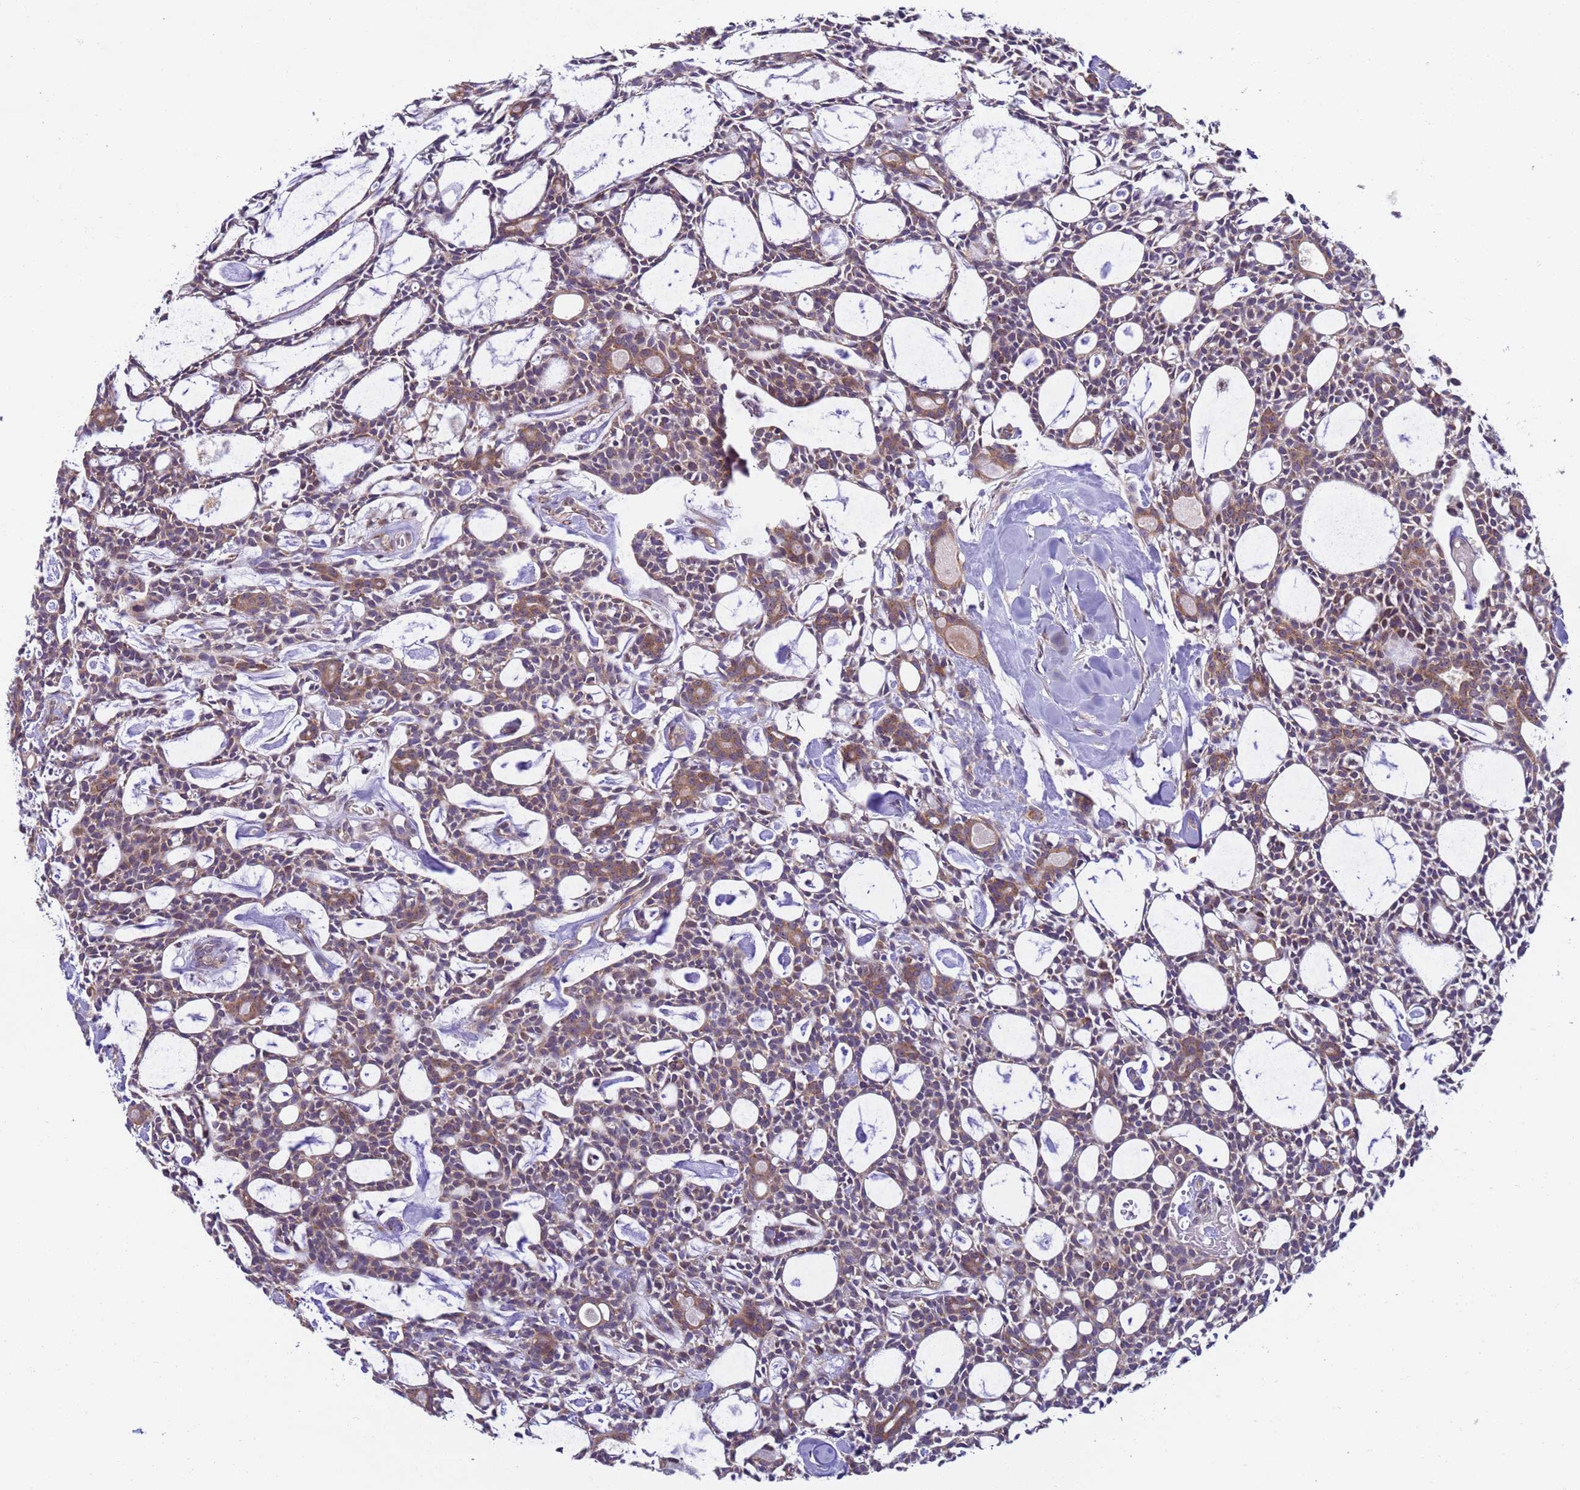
{"staining": {"intensity": "moderate", "quantity": "25%-75%", "location": "cytoplasmic/membranous"}, "tissue": "head and neck cancer", "cell_type": "Tumor cells", "image_type": "cancer", "snomed": [{"axis": "morphology", "description": "Adenocarcinoma, NOS"}, {"axis": "topography", "description": "Salivary gland"}, {"axis": "topography", "description": "Head-Neck"}], "caption": "Head and neck cancer (adenocarcinoma) tissue exhibits moderate cytoplasmic/membranous staining in approximately 25%-75% of tumor cells, visualized by immunohistochemistry.", "gene": "RAPGEF3", "patient": {"sex": "male", "age": 55}}